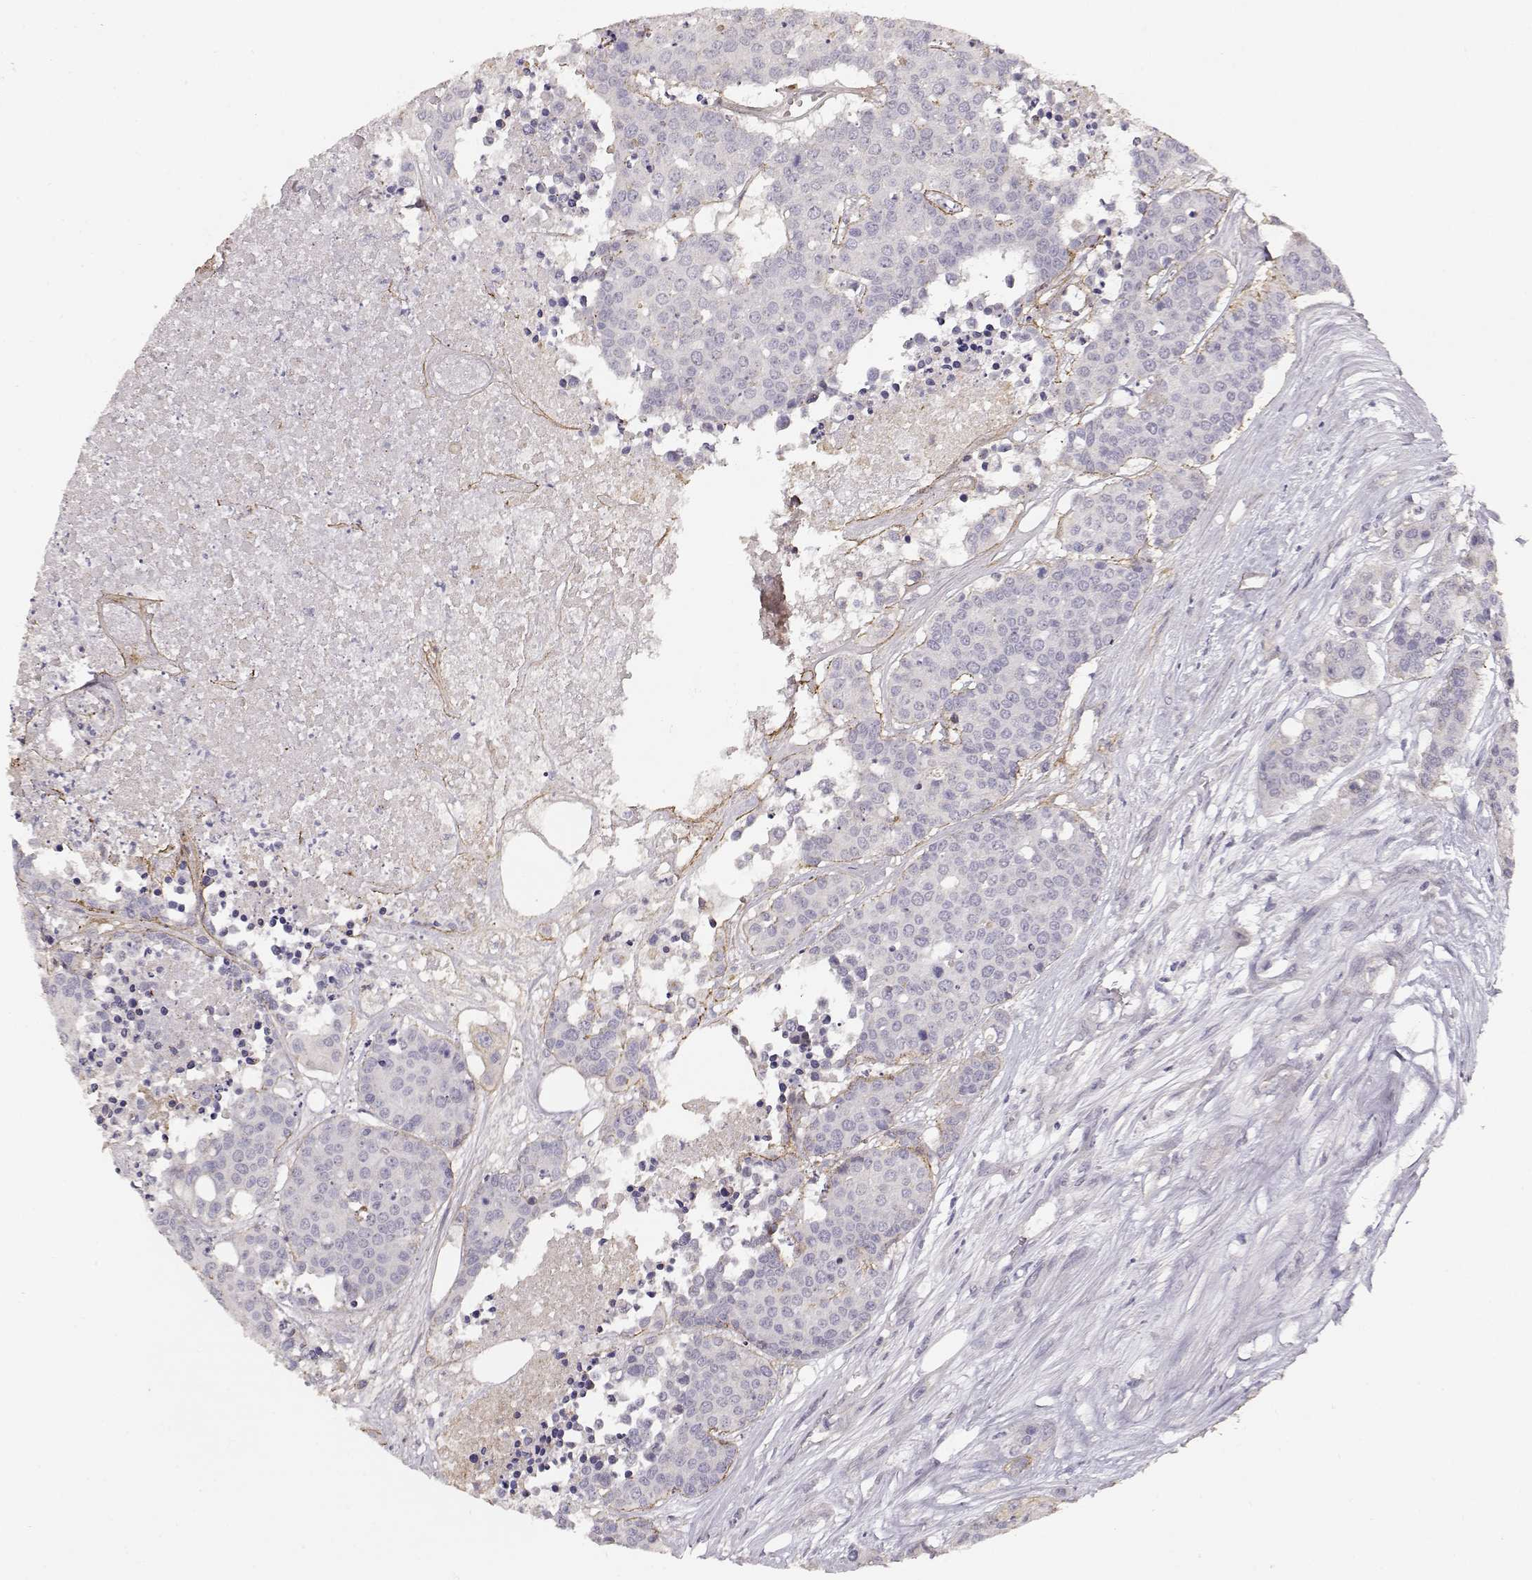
{"staining": {"intensity": "negative", "quantity": "none", "location": "none"}, "tissue": "carcinoid", "cell_type": "Tumor cells", "image_type": "cancer", "snomed": [{"axis": "morphology", "description": "Carcinoid, malignant, NOS"}, {"axis": "topography", "description": "Colon"}], "caption": "IHC histopathology image of human carcinoid stained for a protein (brown), which displays no staining in tumor cells.", "gene": "LAMA5", "patient": {"sex": "male", "age": 81}}